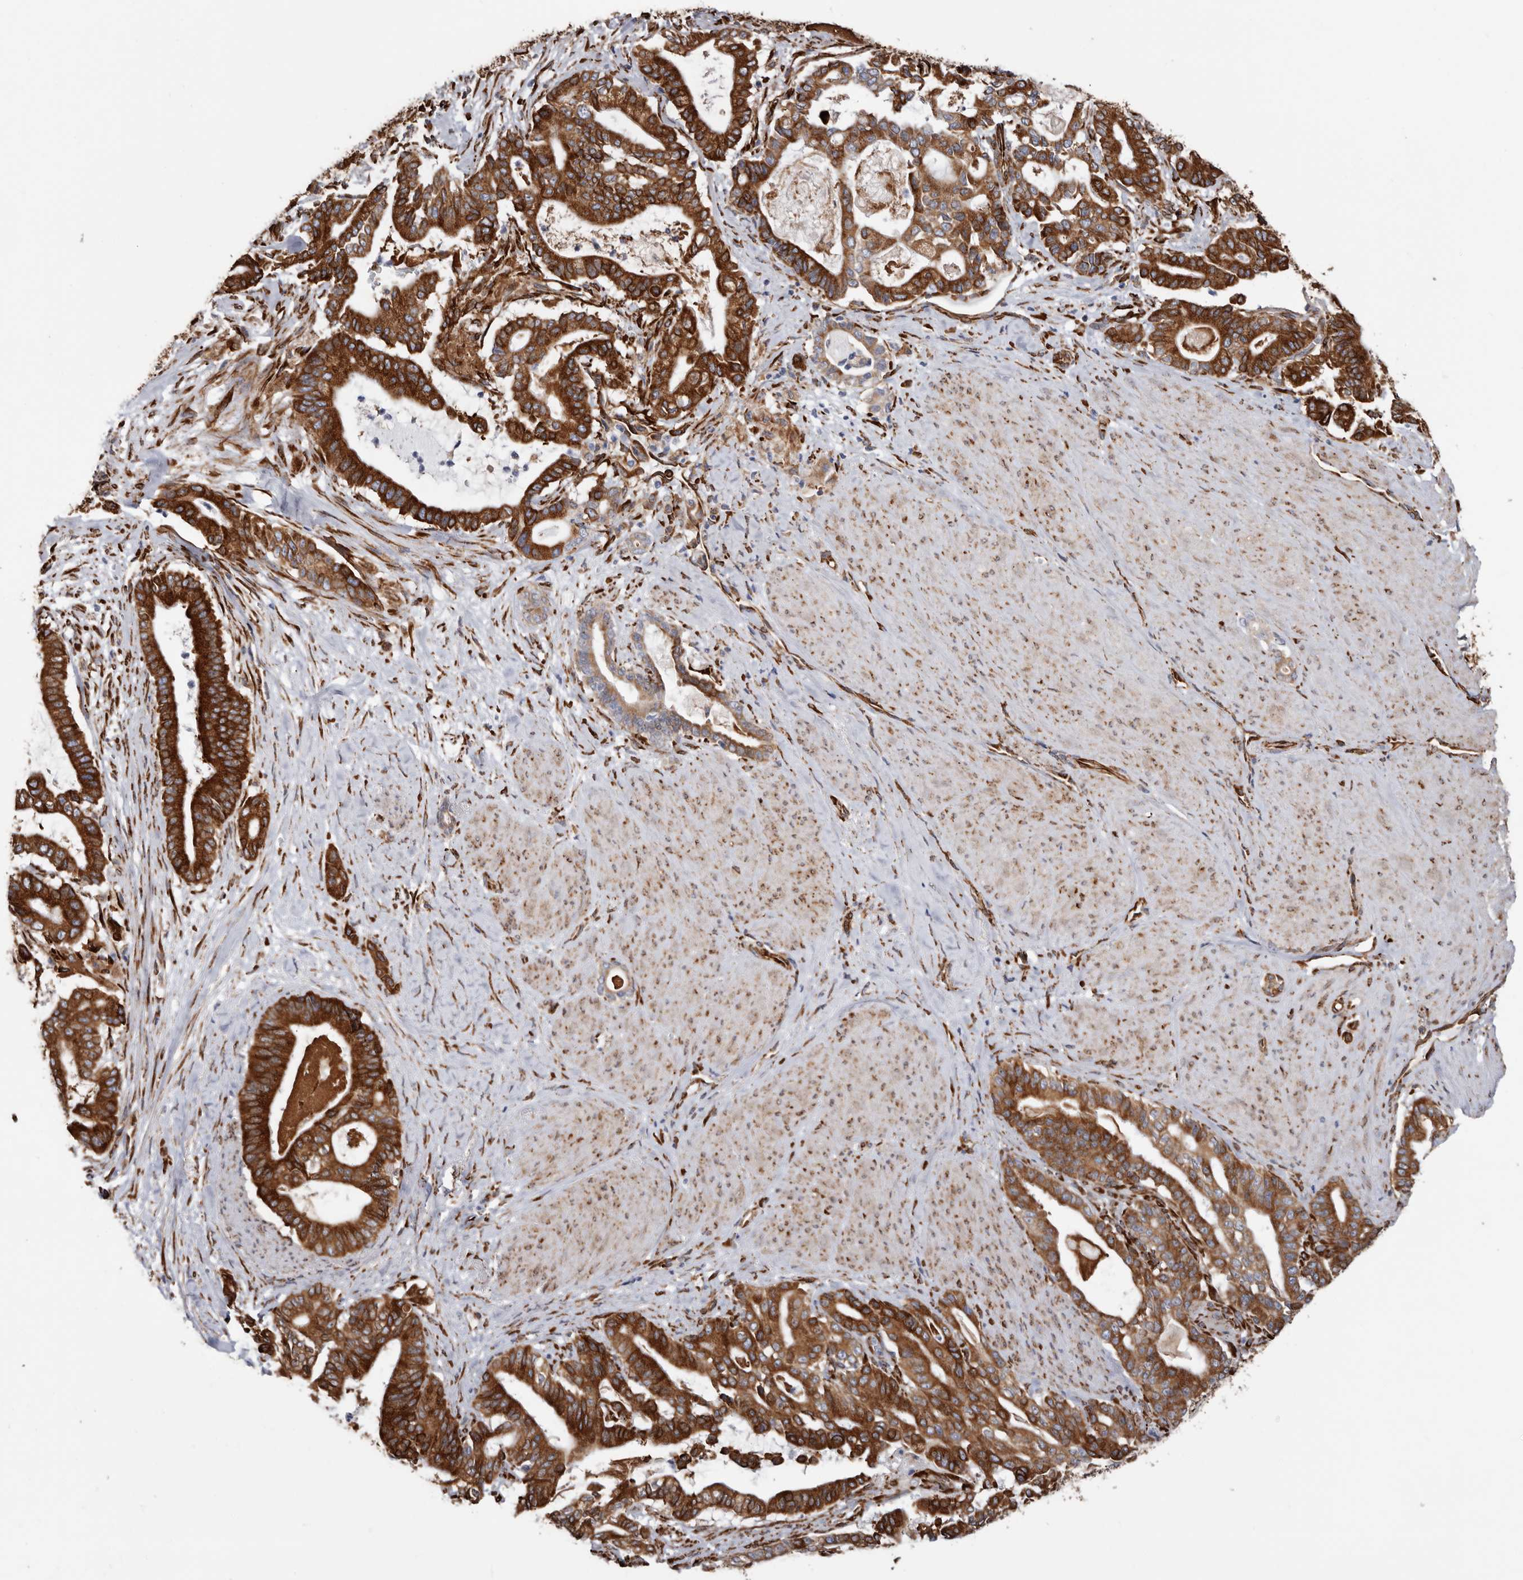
{"staining": {"intensity": "strong", "quantity": ">75%", "location": "cytoplasmic/membranous"}, "tissue": "pancreatic cancer", "cell_type": "Tumor cells", "image_type": "cancer", "snomed": [{"axis": "morphology", "description": "Adenocarcinoma, NOS"}, {"axis": "topography", "description": "Pancreas"}], "caption": "This image reveals immunohistochemistry staining of adenocarcinoma (pancreatic), with high strong cytoplasmic/membranous positivity in approximately >75% of tumor cells.", "gene": "SEMA3E", "patient": {"sex": "male", "age": 63}}